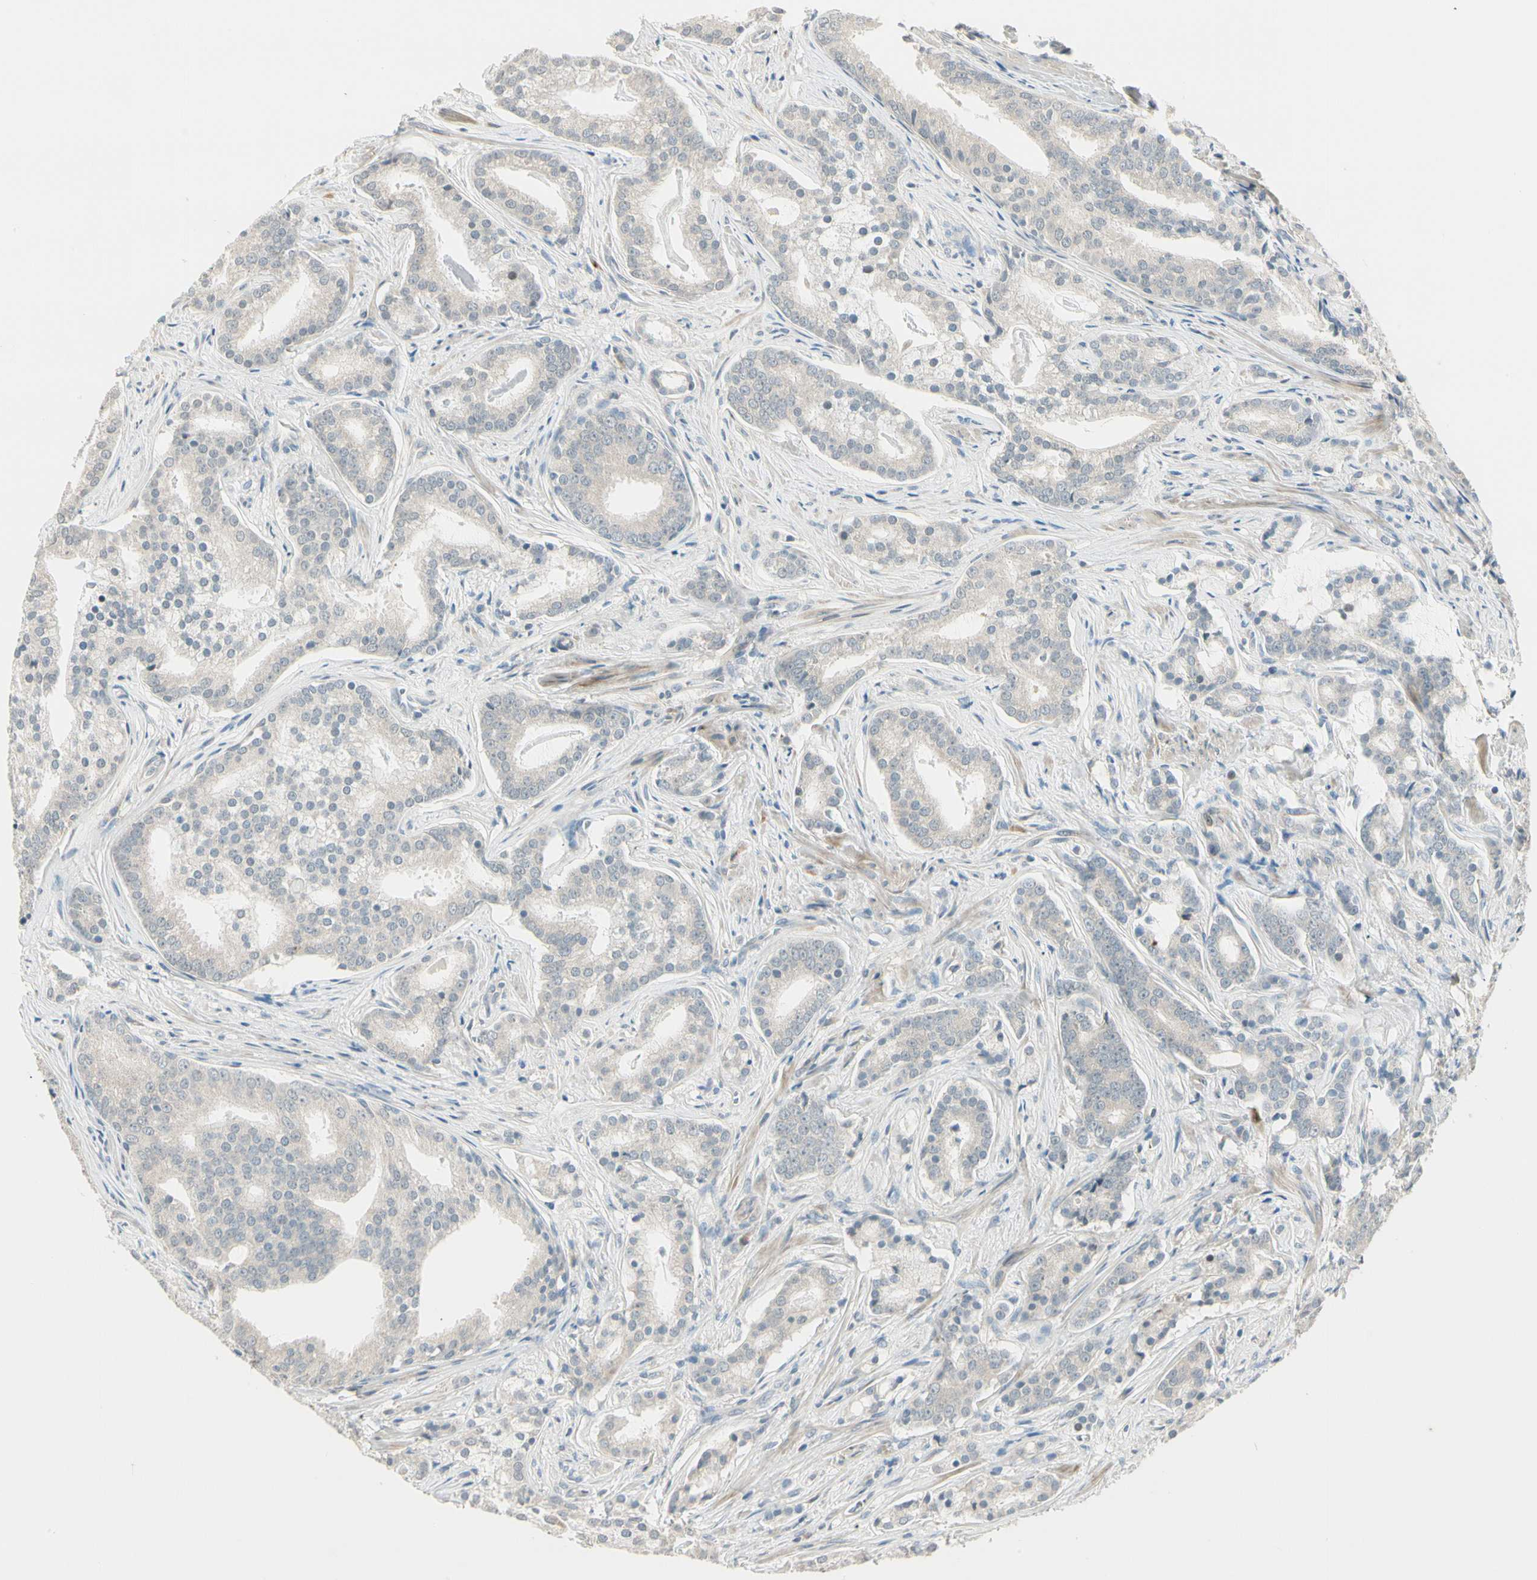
{"staining": {"intensity": "negative", "quantity": "none", "location": "none"}, "tissue": "prostate cancer", "cell_type": "Tumor cells", "image_type": "cancer", "snomed": [{"axis": "morphology", "description": "Adenocarcinoma, Low grade"}, {"axis": "topography", "description": "Prostate"}], "caption": "Tumor cells are negative for protein expression in human prostate adenocarcinoma (low-grade).", "gene": "PCDHB15", "patient": {"sex": "male", "age": 58}}